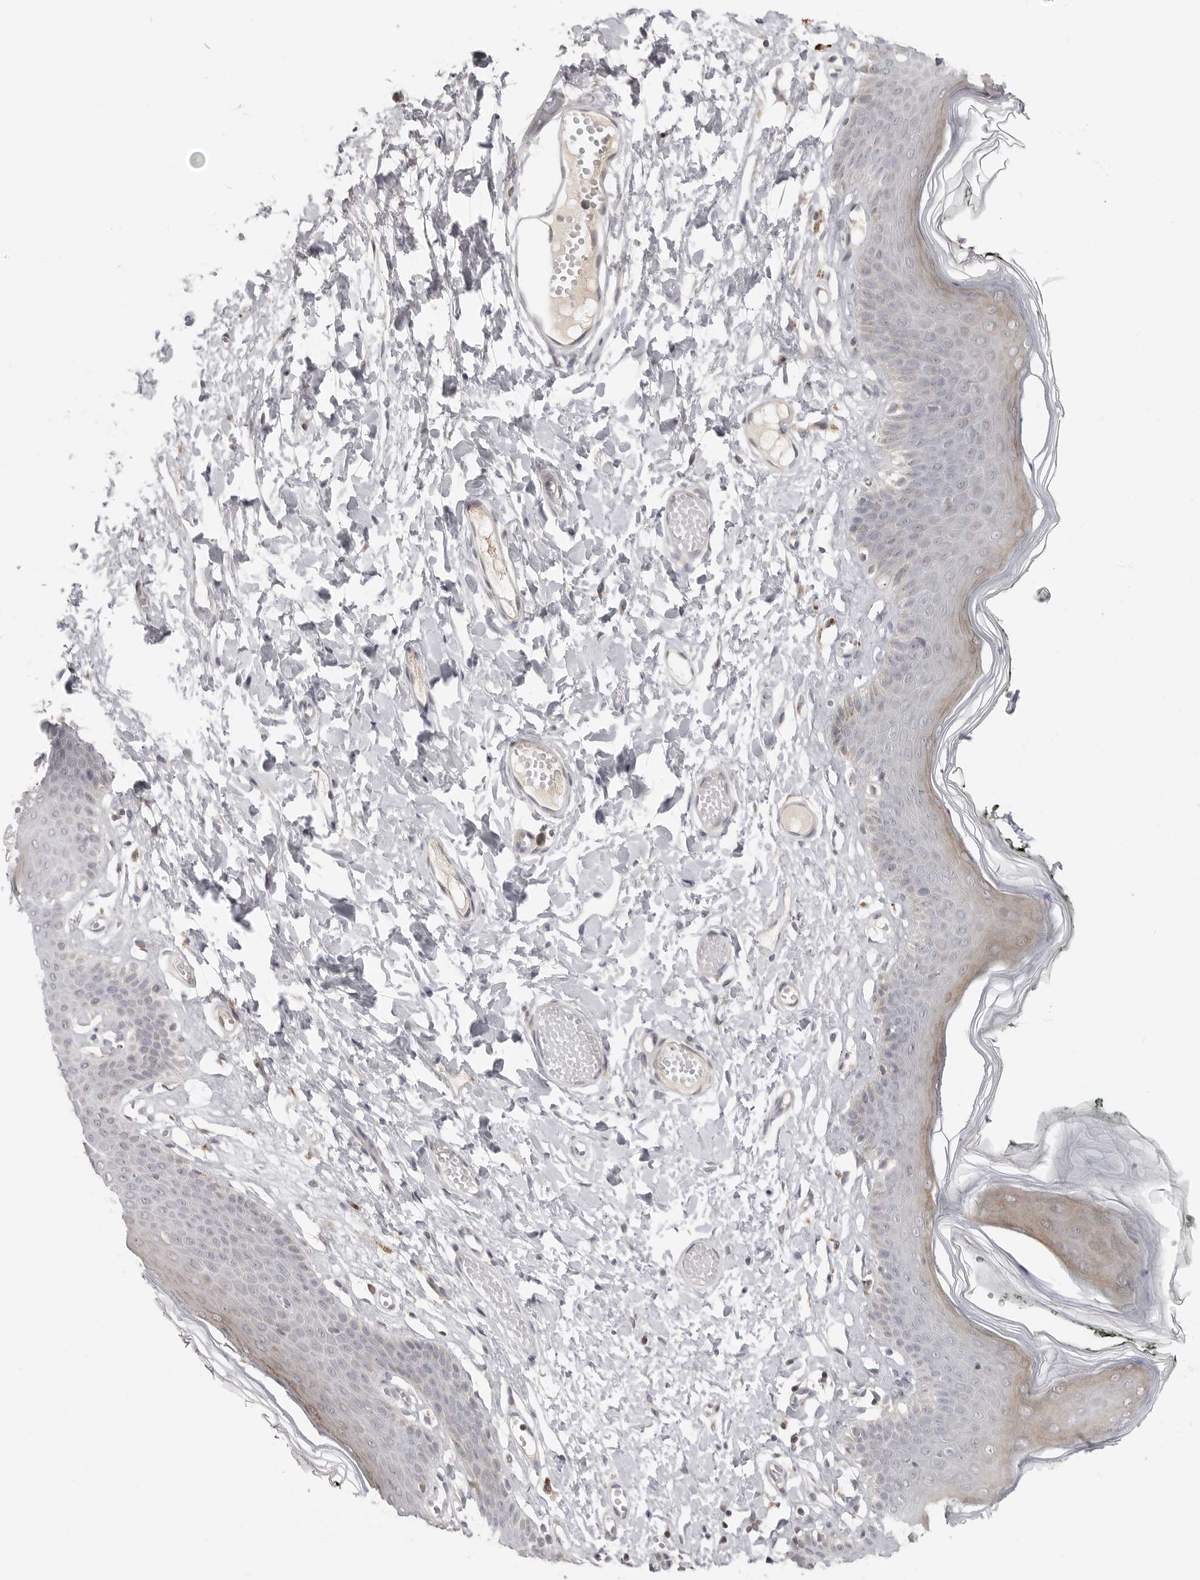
{"staining": {"intensity": "moderate", "quantity": "<25%", "location": "cytoplasmic/membranous"}, "tissue": "skin", "cell_type": "Epidermal cells", "image_type": "normal", "snomed": [{"axis": "morphology", "description": "Normal tissue, NOS"}, {"axis": "morphology", "description": "Inflammation, NOS"}, {"axis": "topography", "description": "Vulva"}], "caption": "Protein expression analysis of normal skin reveals moderate cytoplasmic/membranous positivity in about <25% of epidermal cells.", "gene": "MAP7D1", "patient": {"sex": "female", "age": 84}}